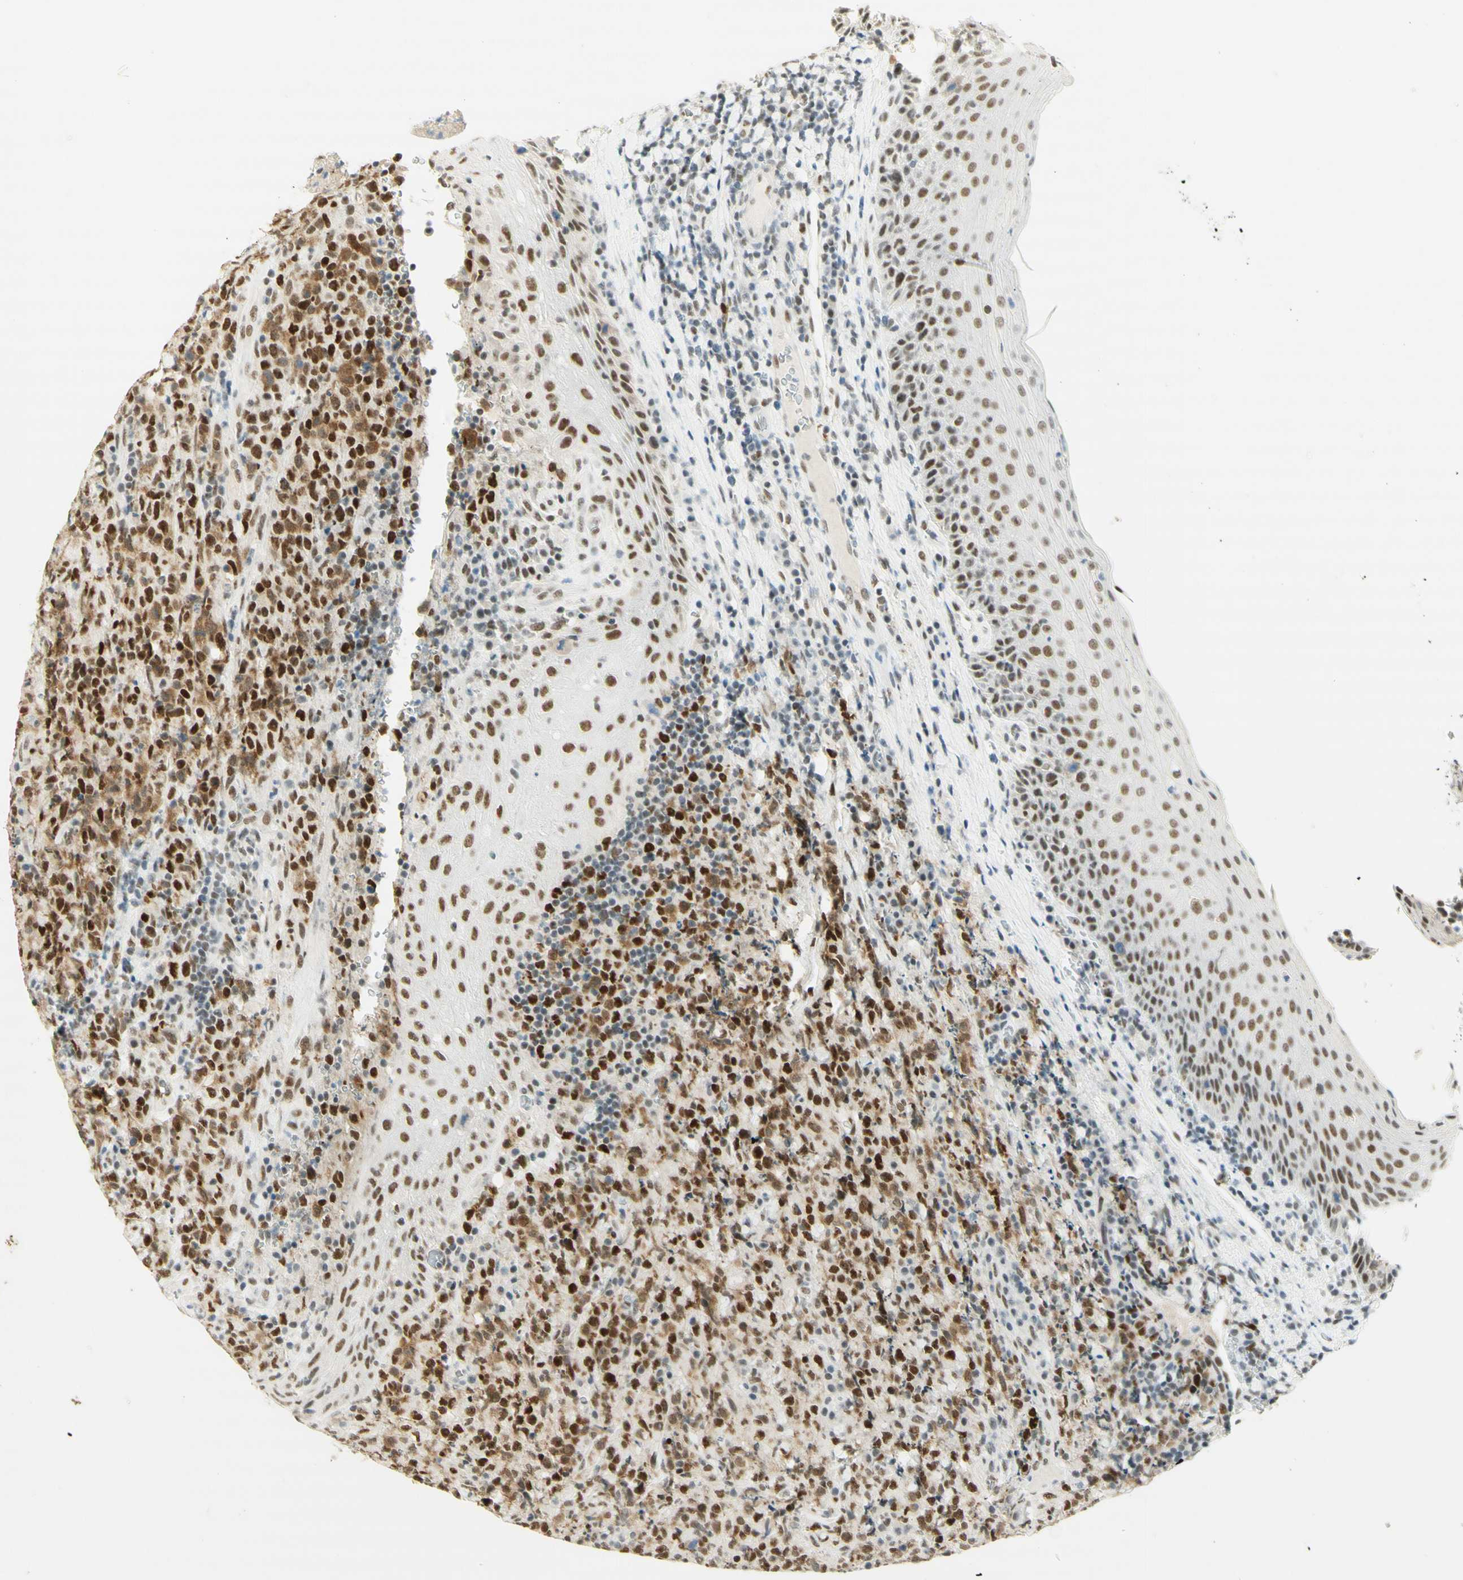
{"staining": {"intensity": "strong", "quantity": ">75%", "location": "cytoplasmic/membranous,nuclear"}, "tissue": "lymphoma", "cell_type": "Tumor cells", "image_type": "cancer", "snomed": [{"axis": "morphology", "description": "Malignant lymphoma, non-Hodgkin's type, High grade"}, {"axis": "topography", "description": "Tonsil"}], "caption": "Human lymphoma stained with a brown dye demonstrates strong cytoplasmic/membranous and nuclear positive staining in approximately >75% of tumor cells.", "gene": "PMS2", "patient": {"sex": "female", "age": 36}}